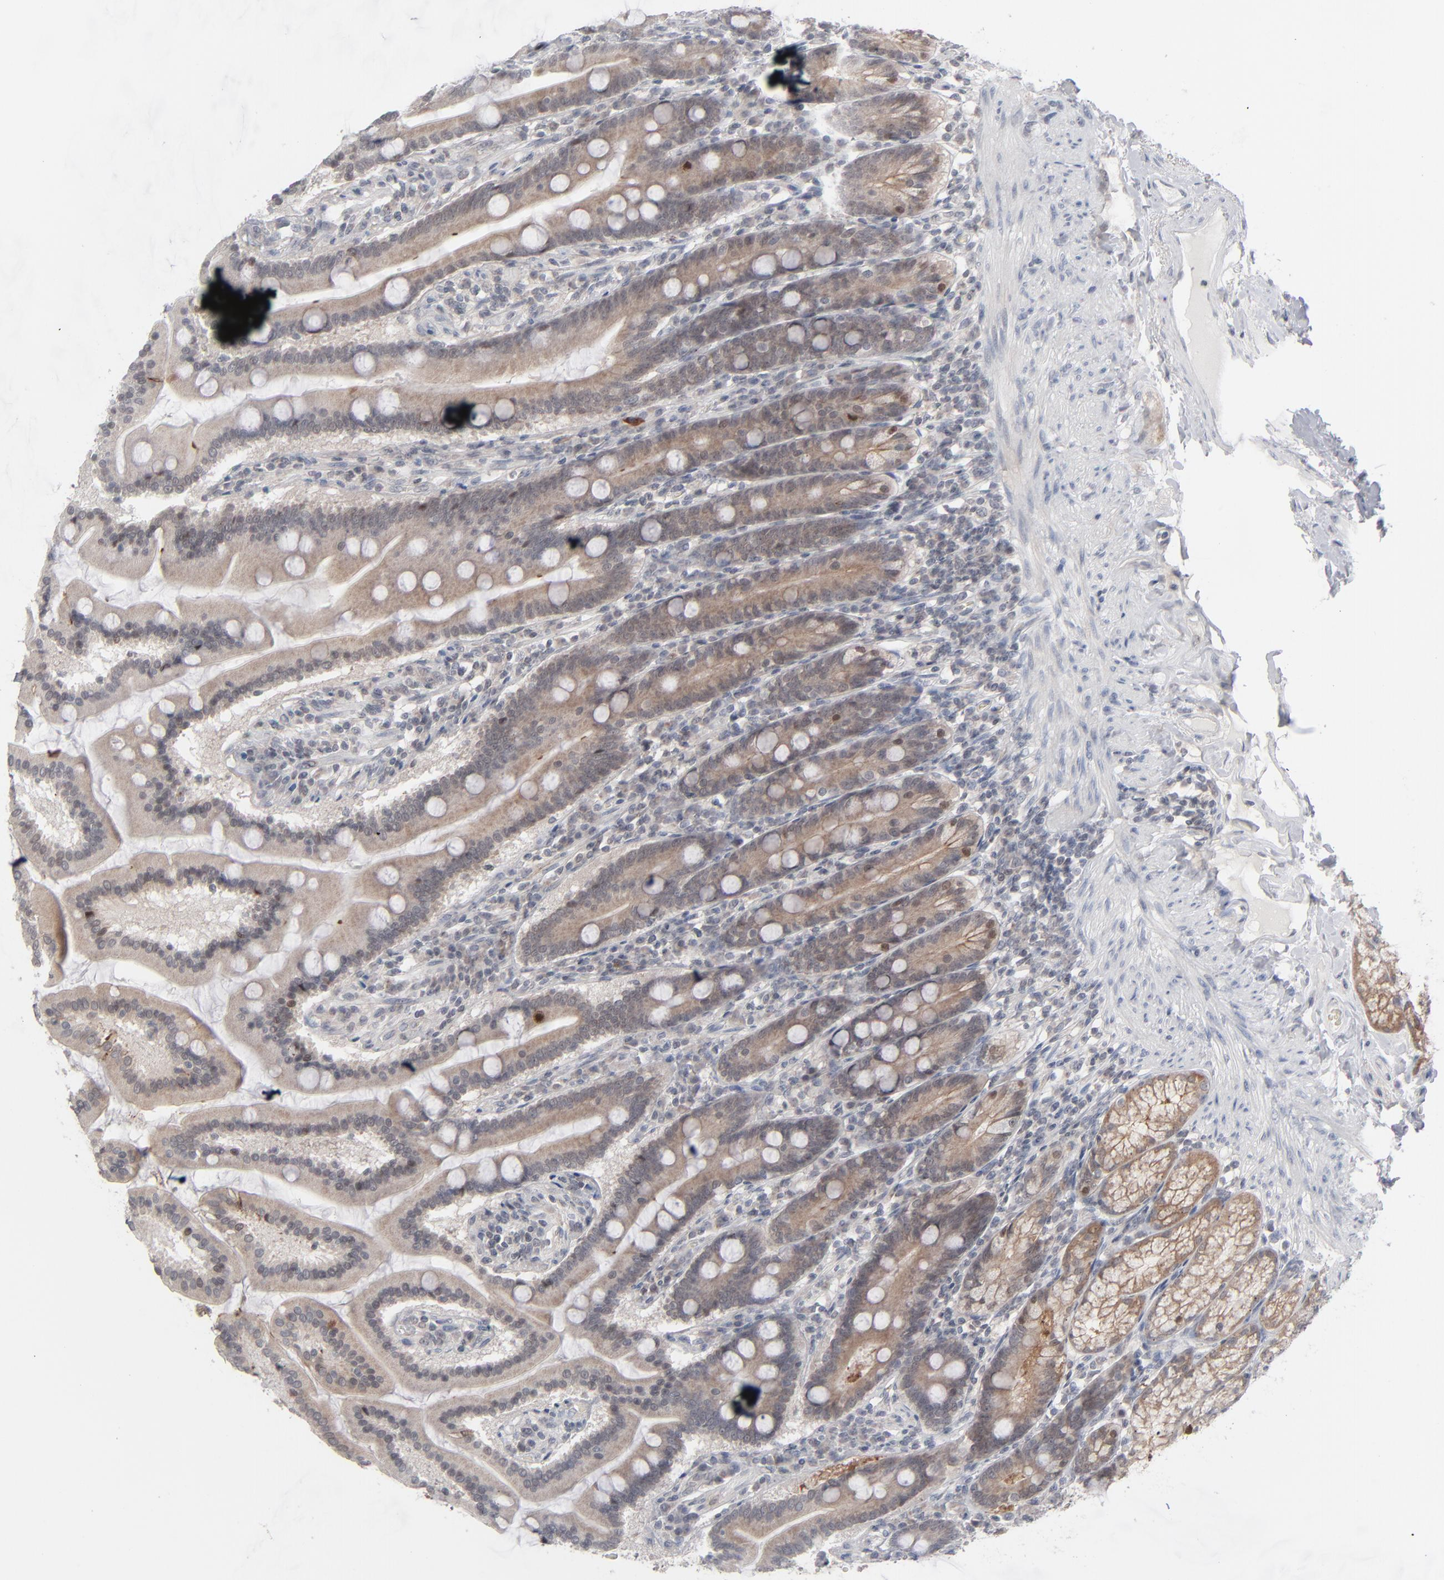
{"staining": {"intensity": "weak", "quantity": ">75%", "location": "cytoplasmic/membranous"}, "tissue": "duodenum", "cell_type": "Glandular cells", "image_type": "normal", "snomed": [{"axis": "morphology", "description": "Normal tissue, NOS"}, {"axis": "topography", "description": "Duodenum"}], "caption": "Immunohistochemistry histopathology image of normal human duodenum stained for a protein (brown), which exhibits low levels of weak cytoplasmic/membranous staining in approximately >75% of glandular cells.", "gene": "POF1B", "patient": {"sex": "female", "age": 64}}